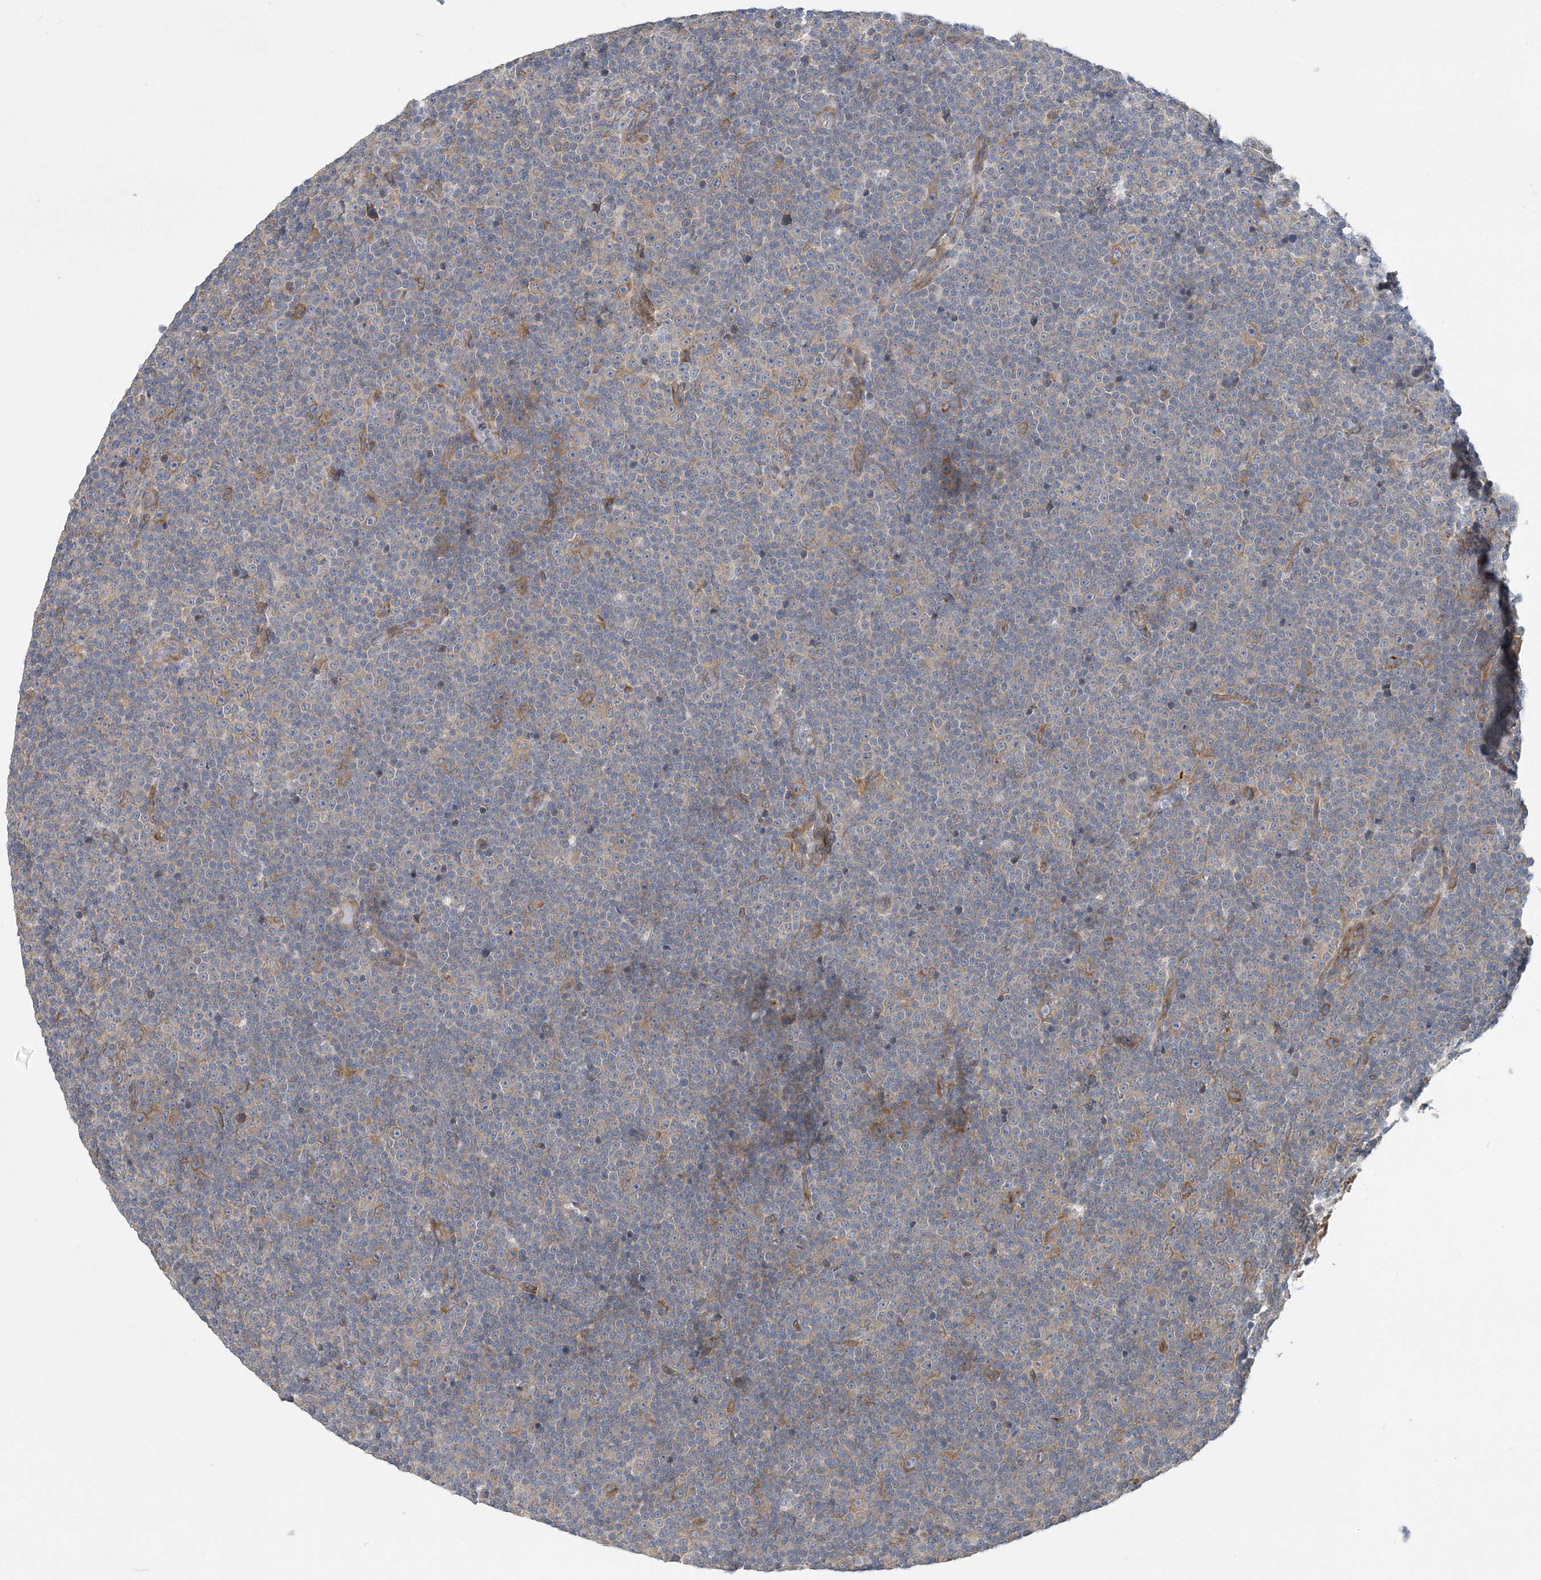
{"staining": {"intensity": "moderate", "quantity": "<25%", "location": "cytoplasmic/membranous"}, "tissue": "lymphoma", "cell_type": "Tumor cells", "image_type": "cancer", "snomed": [{"axis": "morphology", "description": "Malignant lymphoma, non-Hodgkin's type, Low grade"}, {"axis": "topography", "description": "Lymph node"}], "caption": "DAB immunohistochemical staining of malignant lymphoma, non-Hodgkin's type (low-grade) shows moderate cytoplasmic/membranous protein positivity in about <25% of tumor cells.", "gene": "MAP4K5", "patient": {"sex": "female", "age": 67}}